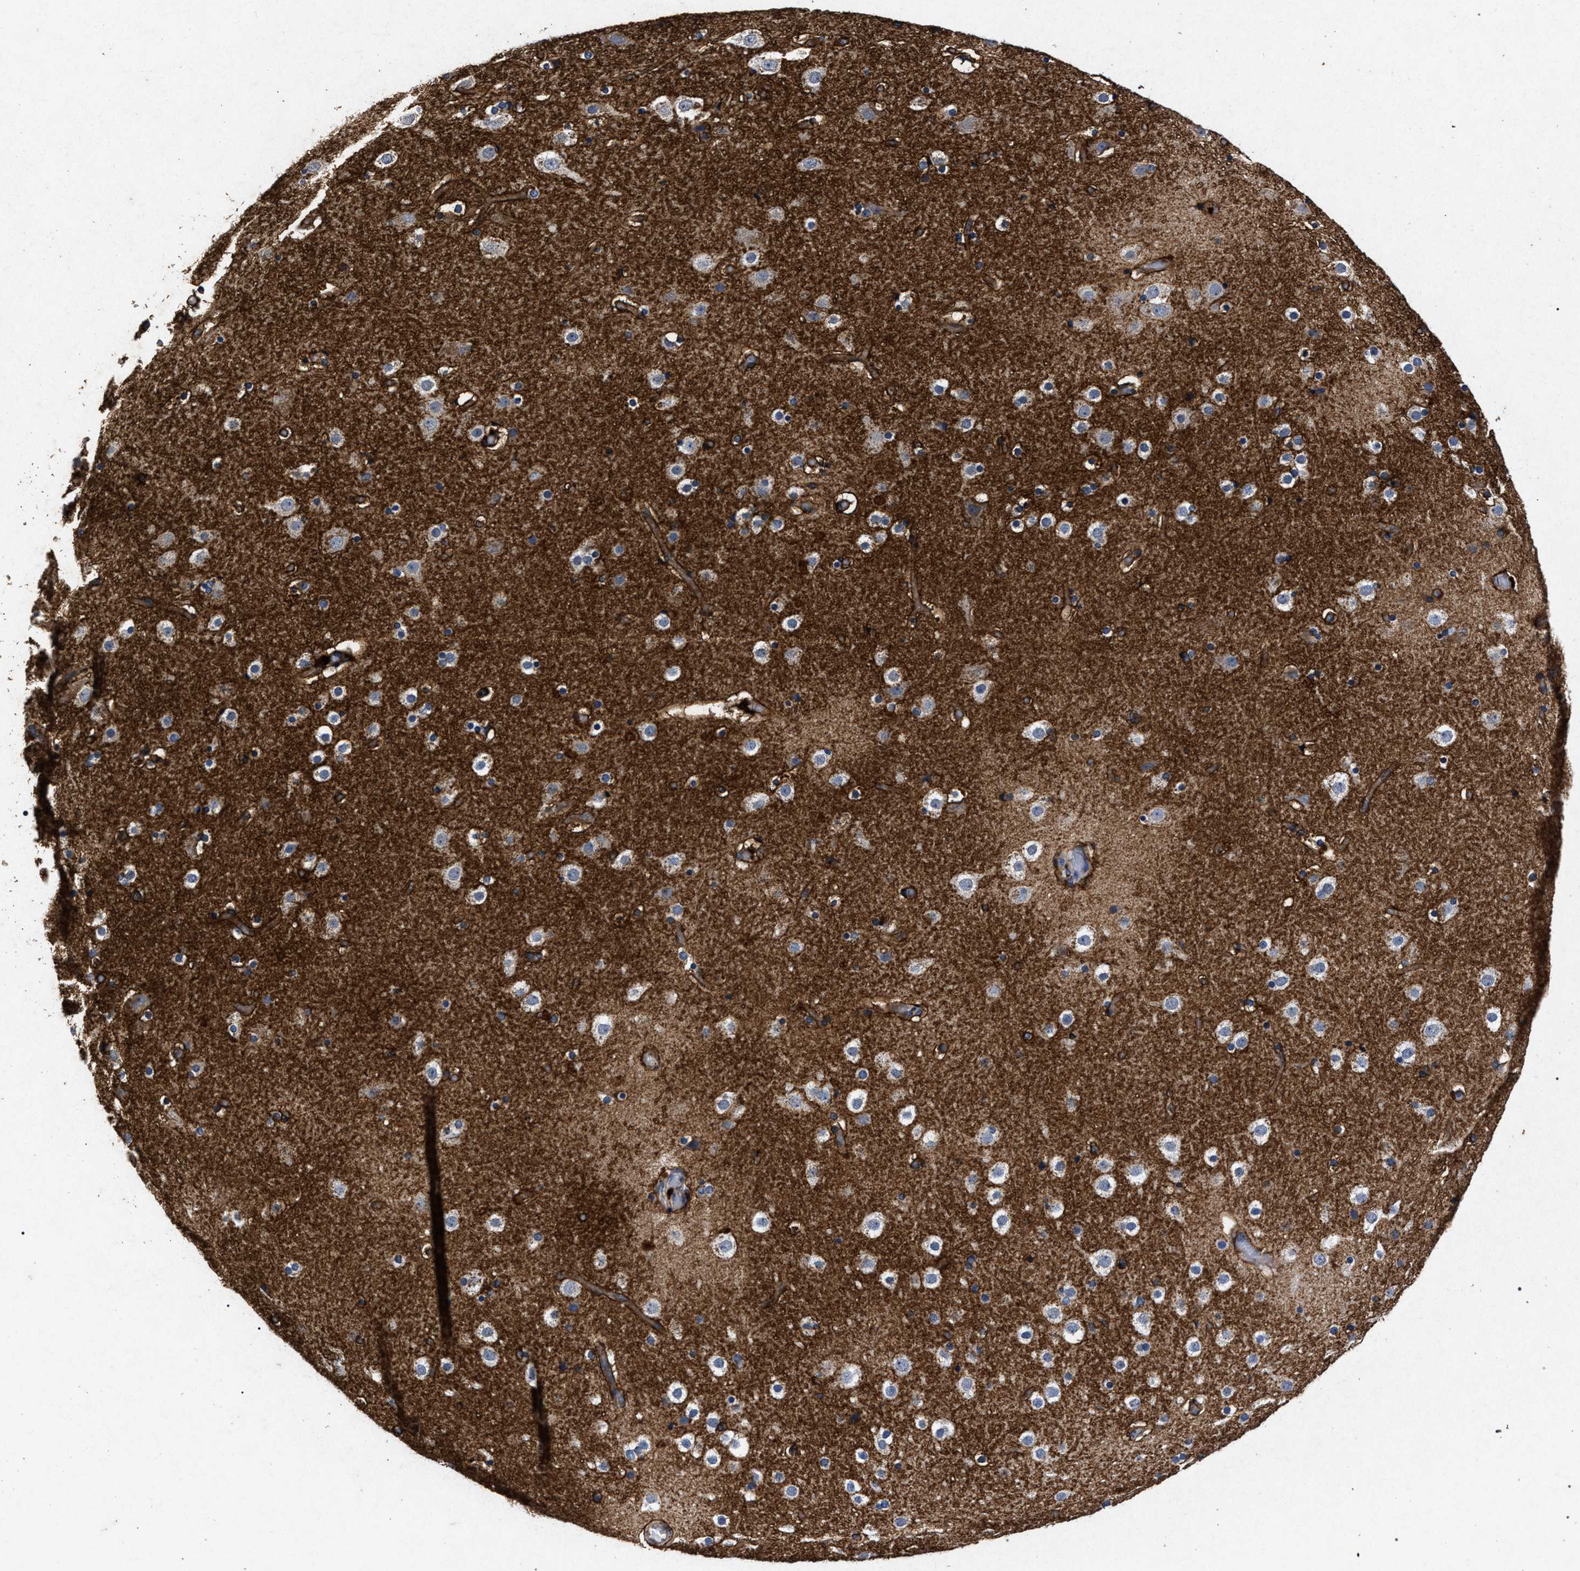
{"staining": {"intensity": "weak", "quantity": ">75%", "location": "cytoplasmic/membranous"}, "tissue": "cerebral cortex", "cell_type": "Endothelial cells", "image_type": "normal", "snomed": [{"axis": "morphology", "description": "Normal tissue, NOS"}, {"axis": "topography", "description": "Cerebral cortex"}], "caption": "Protein staining exhibits weak cytoplasmic/membranous staining in approximately >75% of endothelial cells in unremarkable cerebral cortex.", "gene": "ATP1A2", "patient": {"sex": "male", "age": 57}}